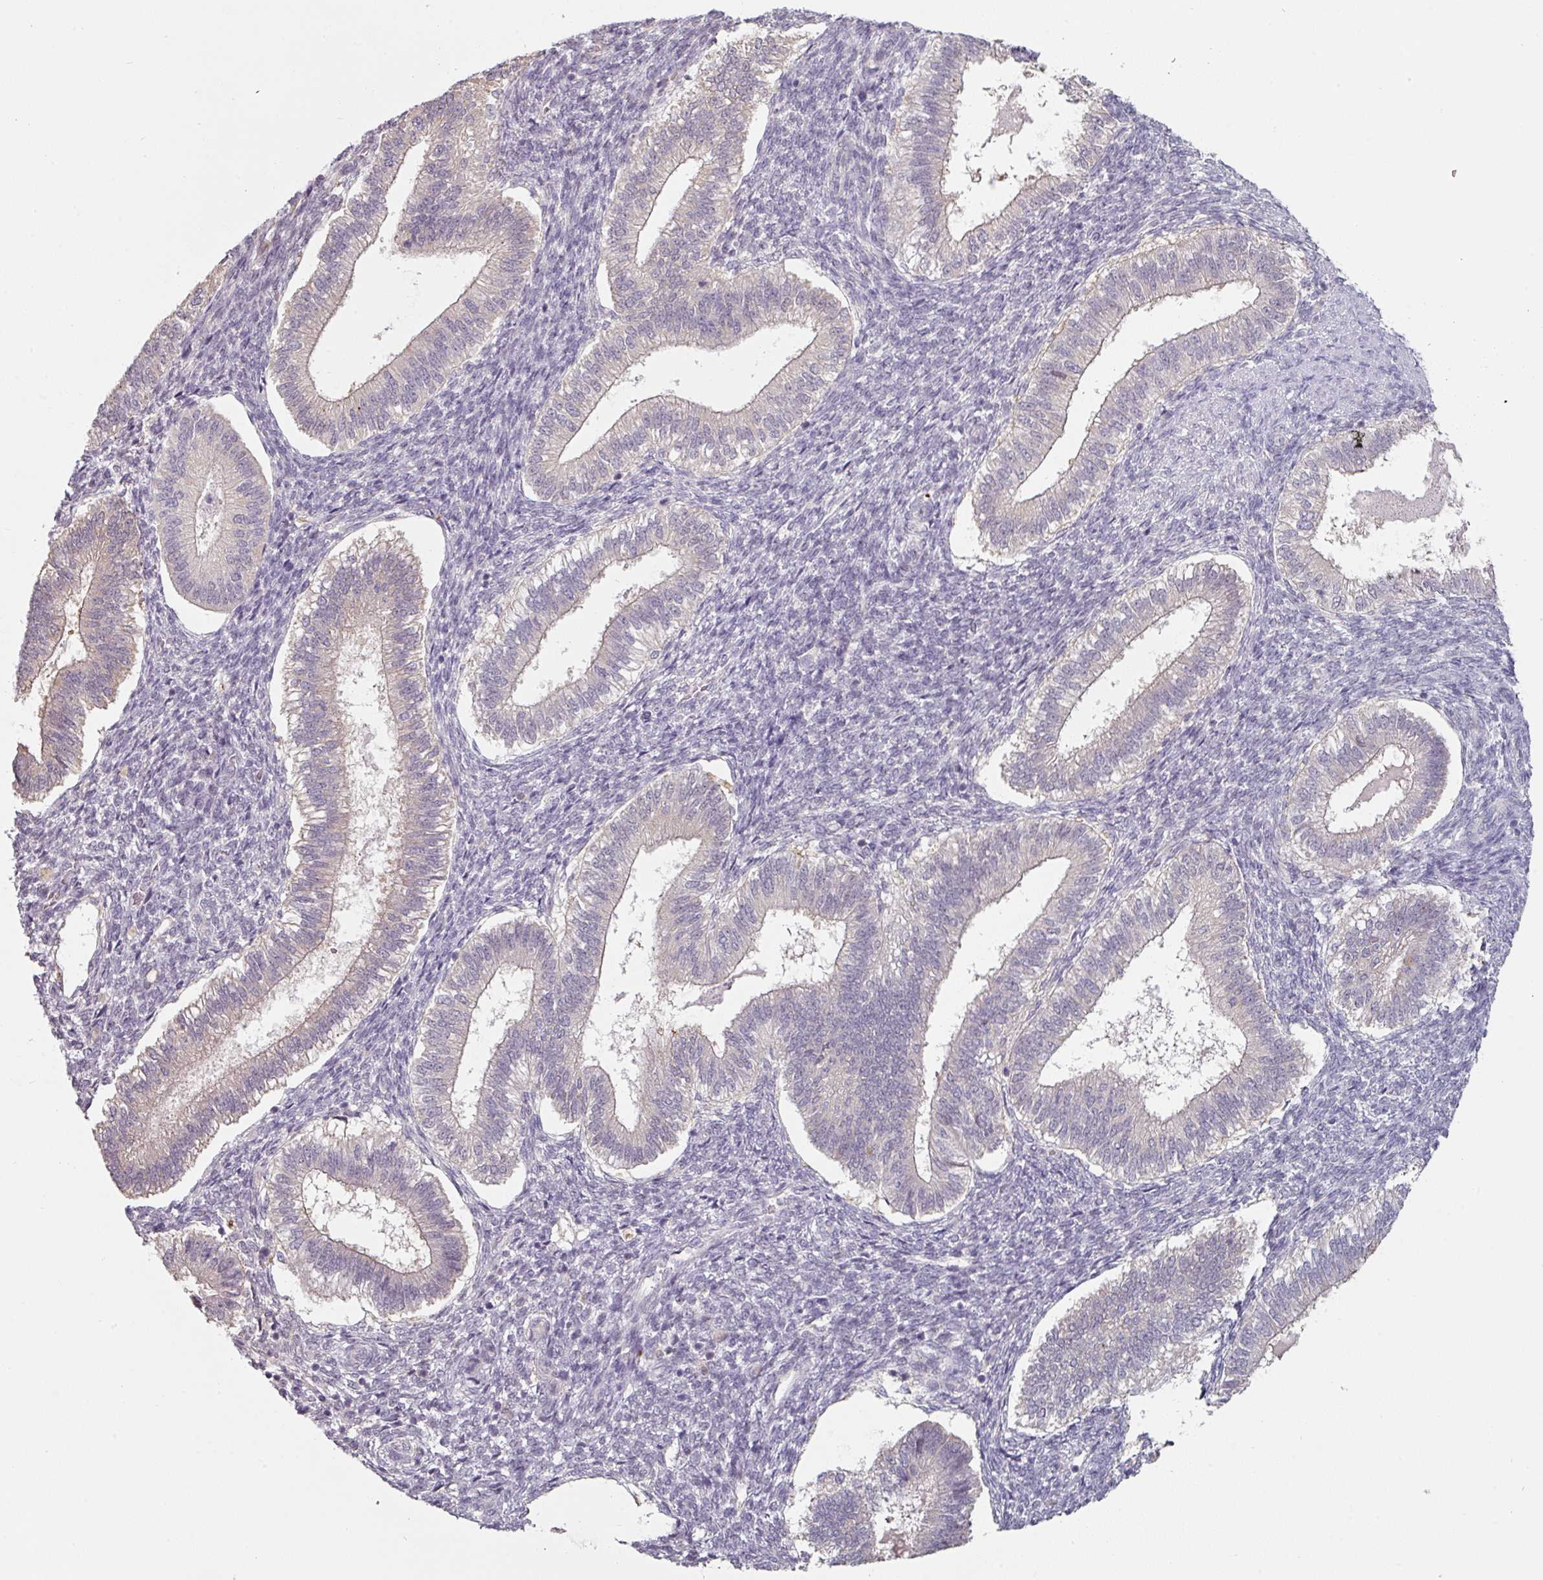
{"staining": {"intensity": "negative", "quantity": "none", "location": "none"}, "tissue": "endometrium", "cell_type": "Cells in endometrial stroma", "image_type": "normal", "snomed": [{"axis": "morphology", "description": "Normal tissue, NOS"}, {"axis": "topography", "description": "Endometrium"}], "caption": "DAB (3,3'-diaminobenzidine) immunohistochemical staining of unremarkable endometrium reveals no significant positivity in cells in endometrial stroma. (IHC, brightfield microscopy, high magnification).", "gene": "ZBTB6", "patient": {"sex": "female", "age": 25}}